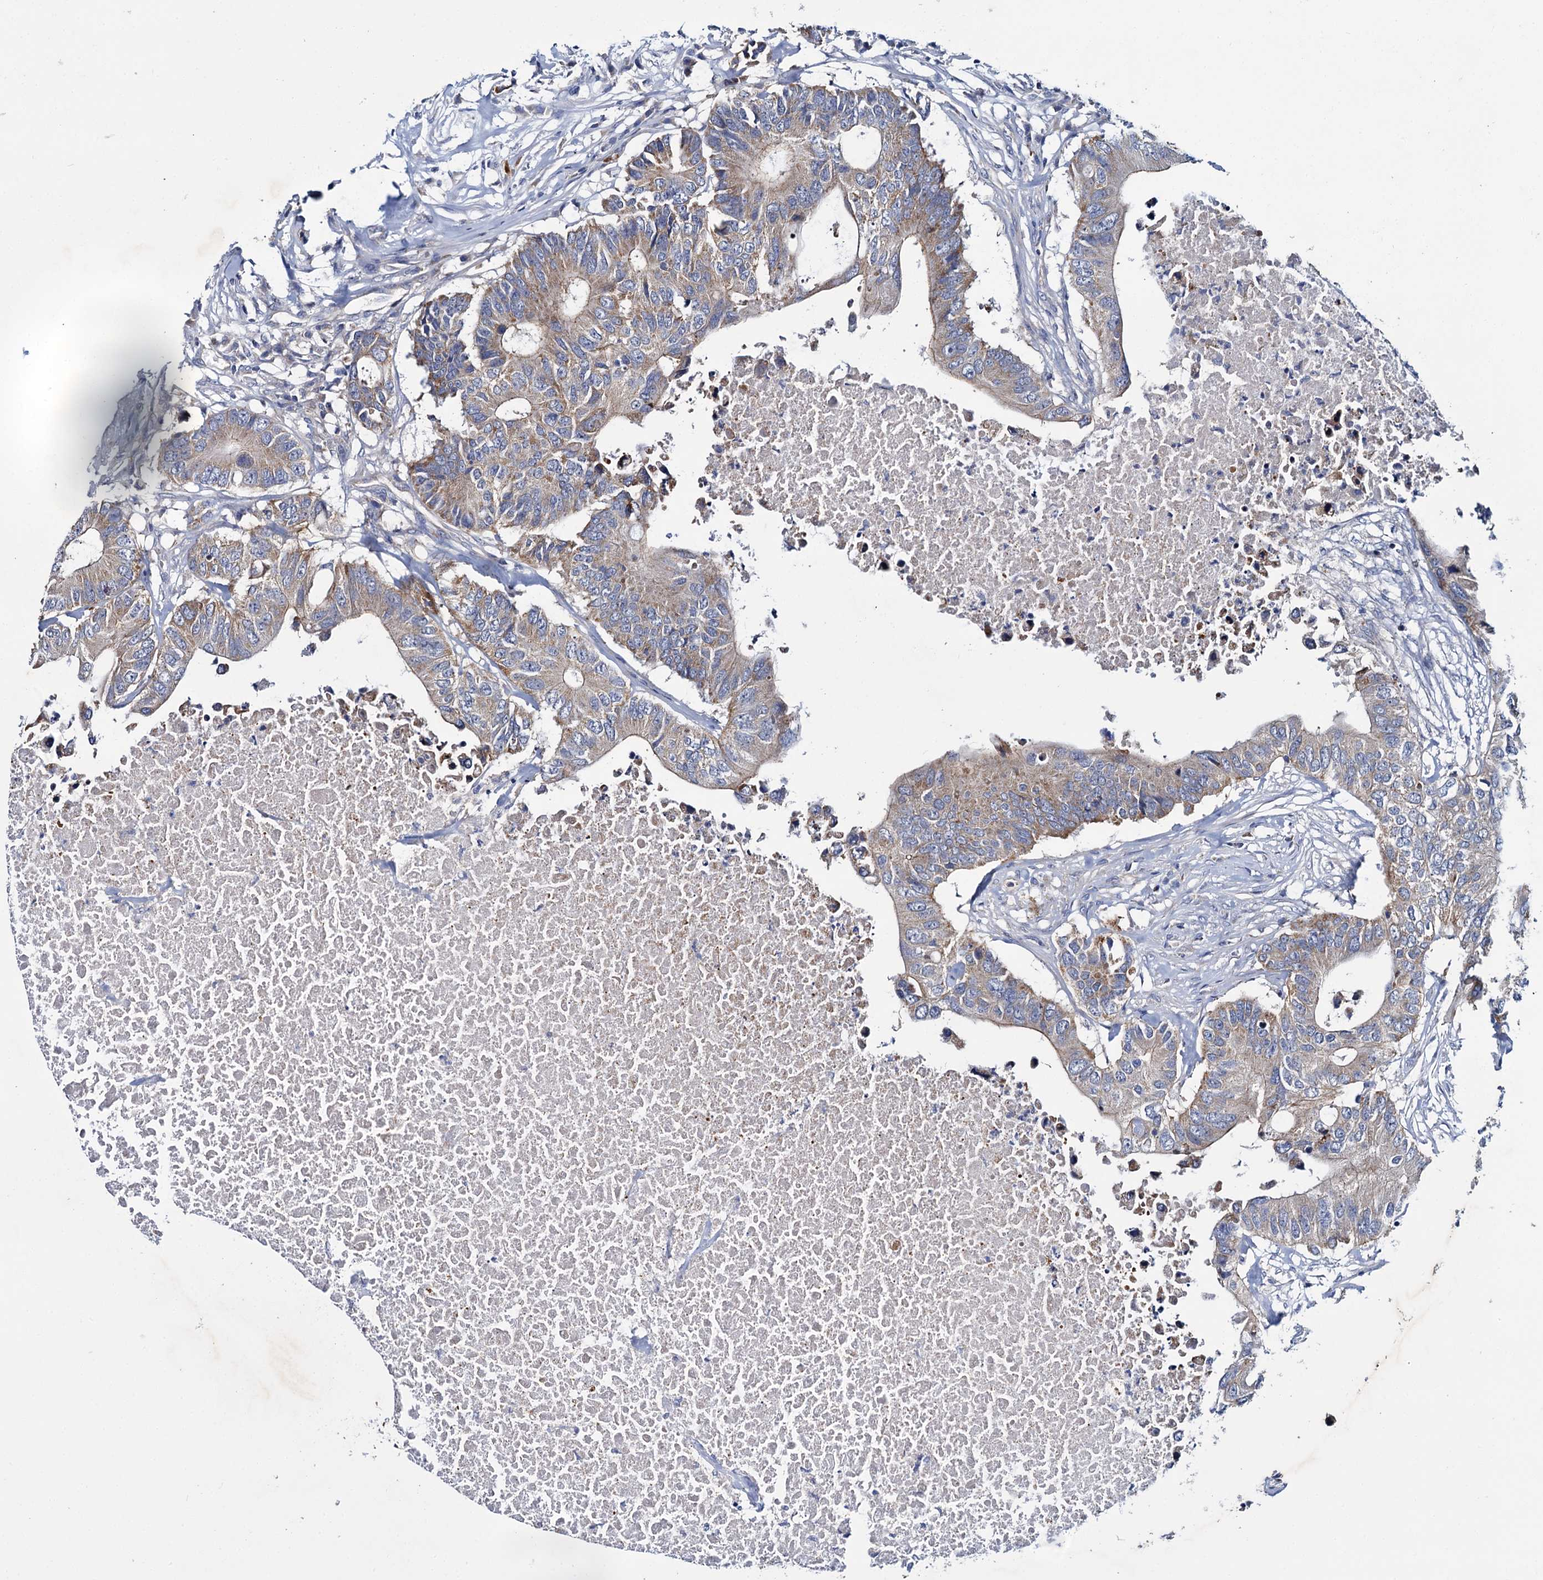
{"staining": {"intensity": "moderate", "quantity": ">75%", "location": "cytoplasmic/membranous"}, "tissue": "colorectal cancer", "cell_type": "Tumor cells", "image_type": "cancer", "snomed": [{"axis": "morphology", "description": "Adenocarcinoma, NOS"}, {"axis": "topography", "description": "Colon"}], "caption": "Immunohistochemical staining of human colorectal cancer exhibits medium levels of moderate cytoplasmic/membranous expression in approximately >75% of tumor cells.", "gene": "CEP295", "patient": {"sex": "male", "age": 71}}